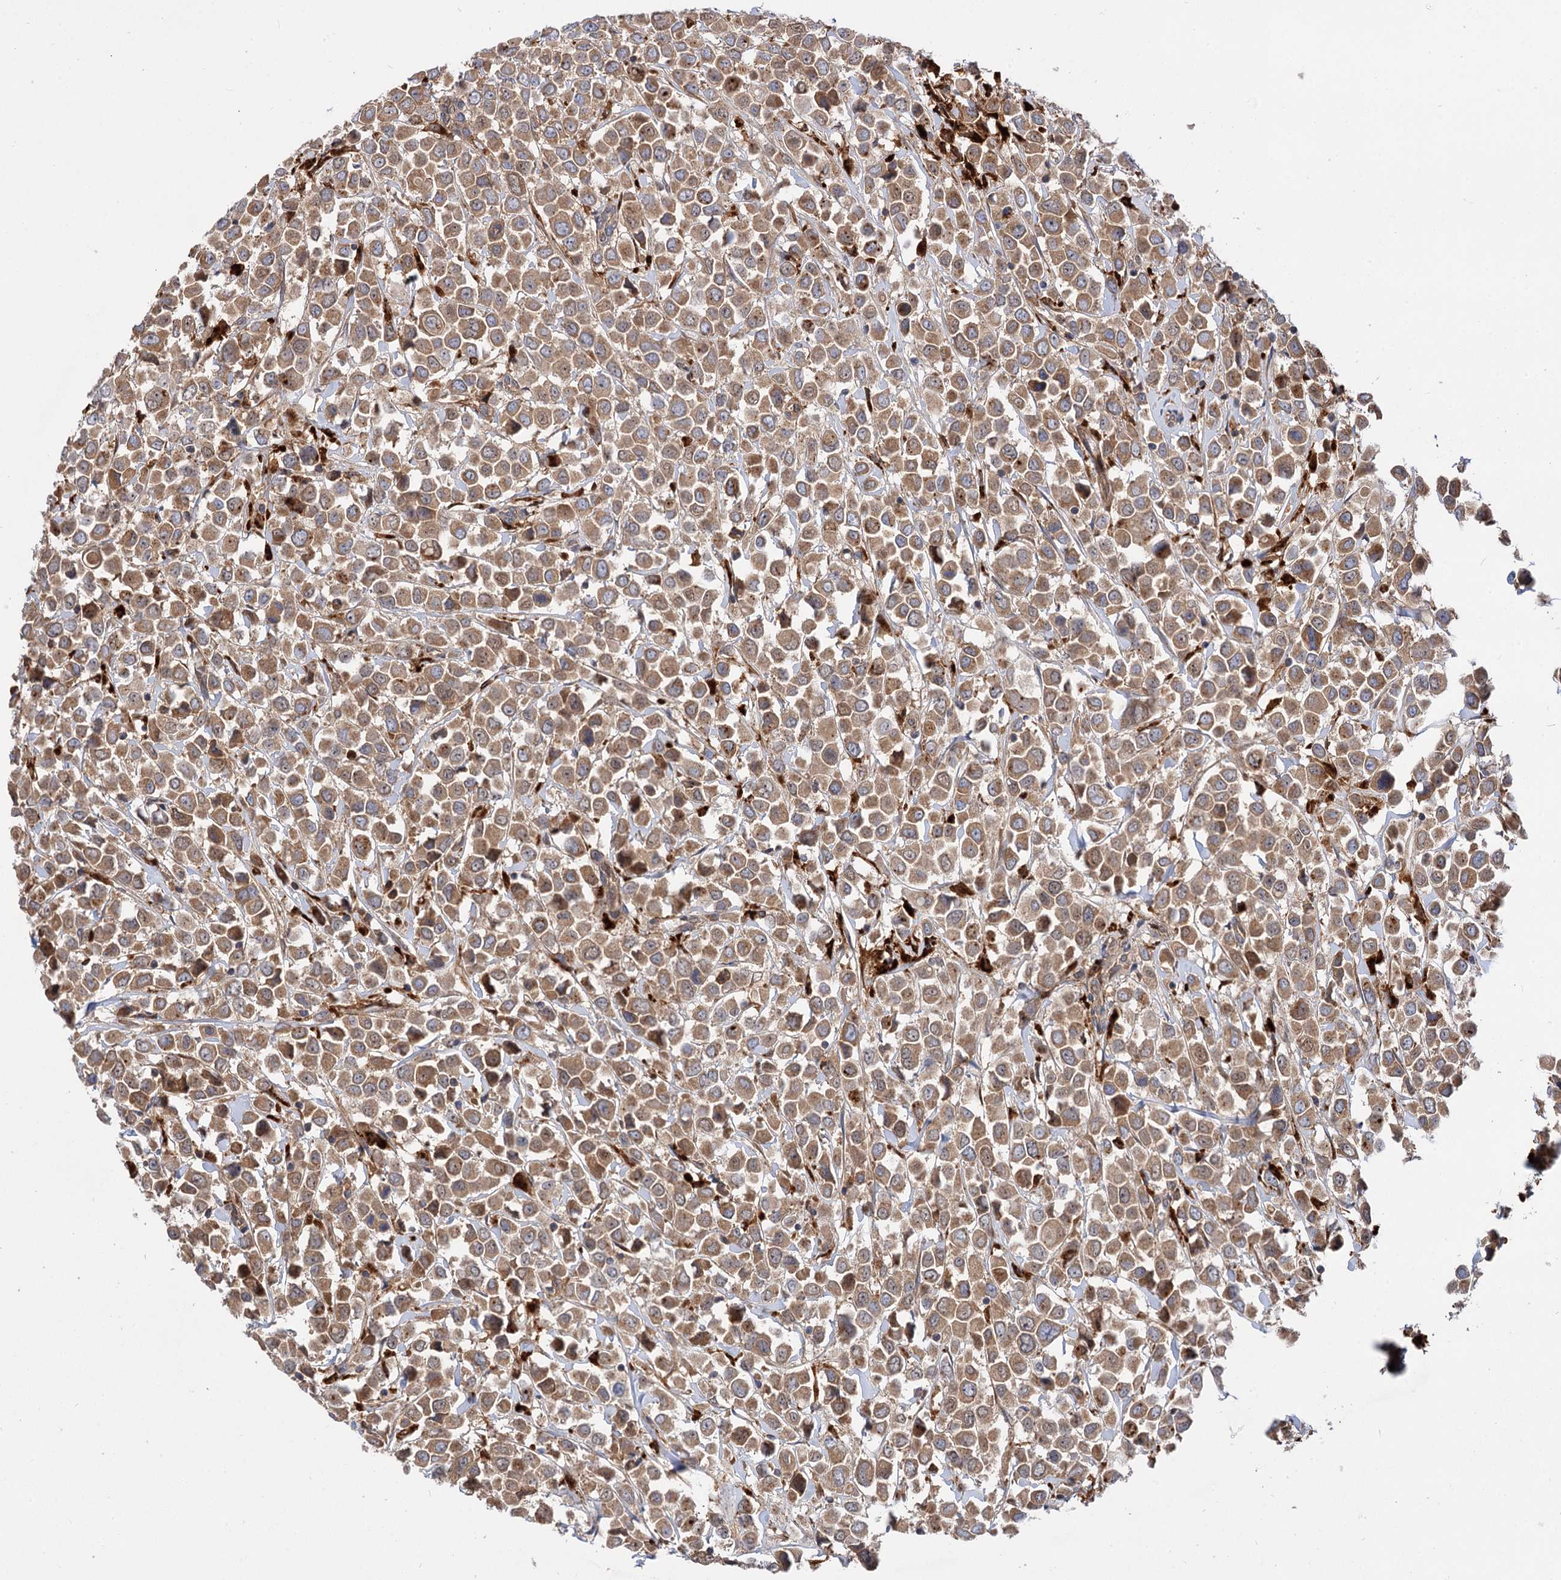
{"staining": {"intensity": "moderate", "quantity": ">75%", "location": "cytoplasmic/membranous"}, "tissue": "breast cancer", "cell_type": "Tumor cells", "image_type": "cancer", "snomed": [{"axis": "morphology", "description": "Duct carcinoma"}, {"axis": "topography", "description": "Breast"}], "caption": "Invasive ductal carcinoma (breast) was stained to show a protein in brown. There is medium levels of moderate cytoplasmic/membranous expression in about >75% of tumor cells. (Brightfield microscopy of DAB IHC at high magnification).", "gene": "PATL1", "patient": {"sex": "female", "age": 61}}